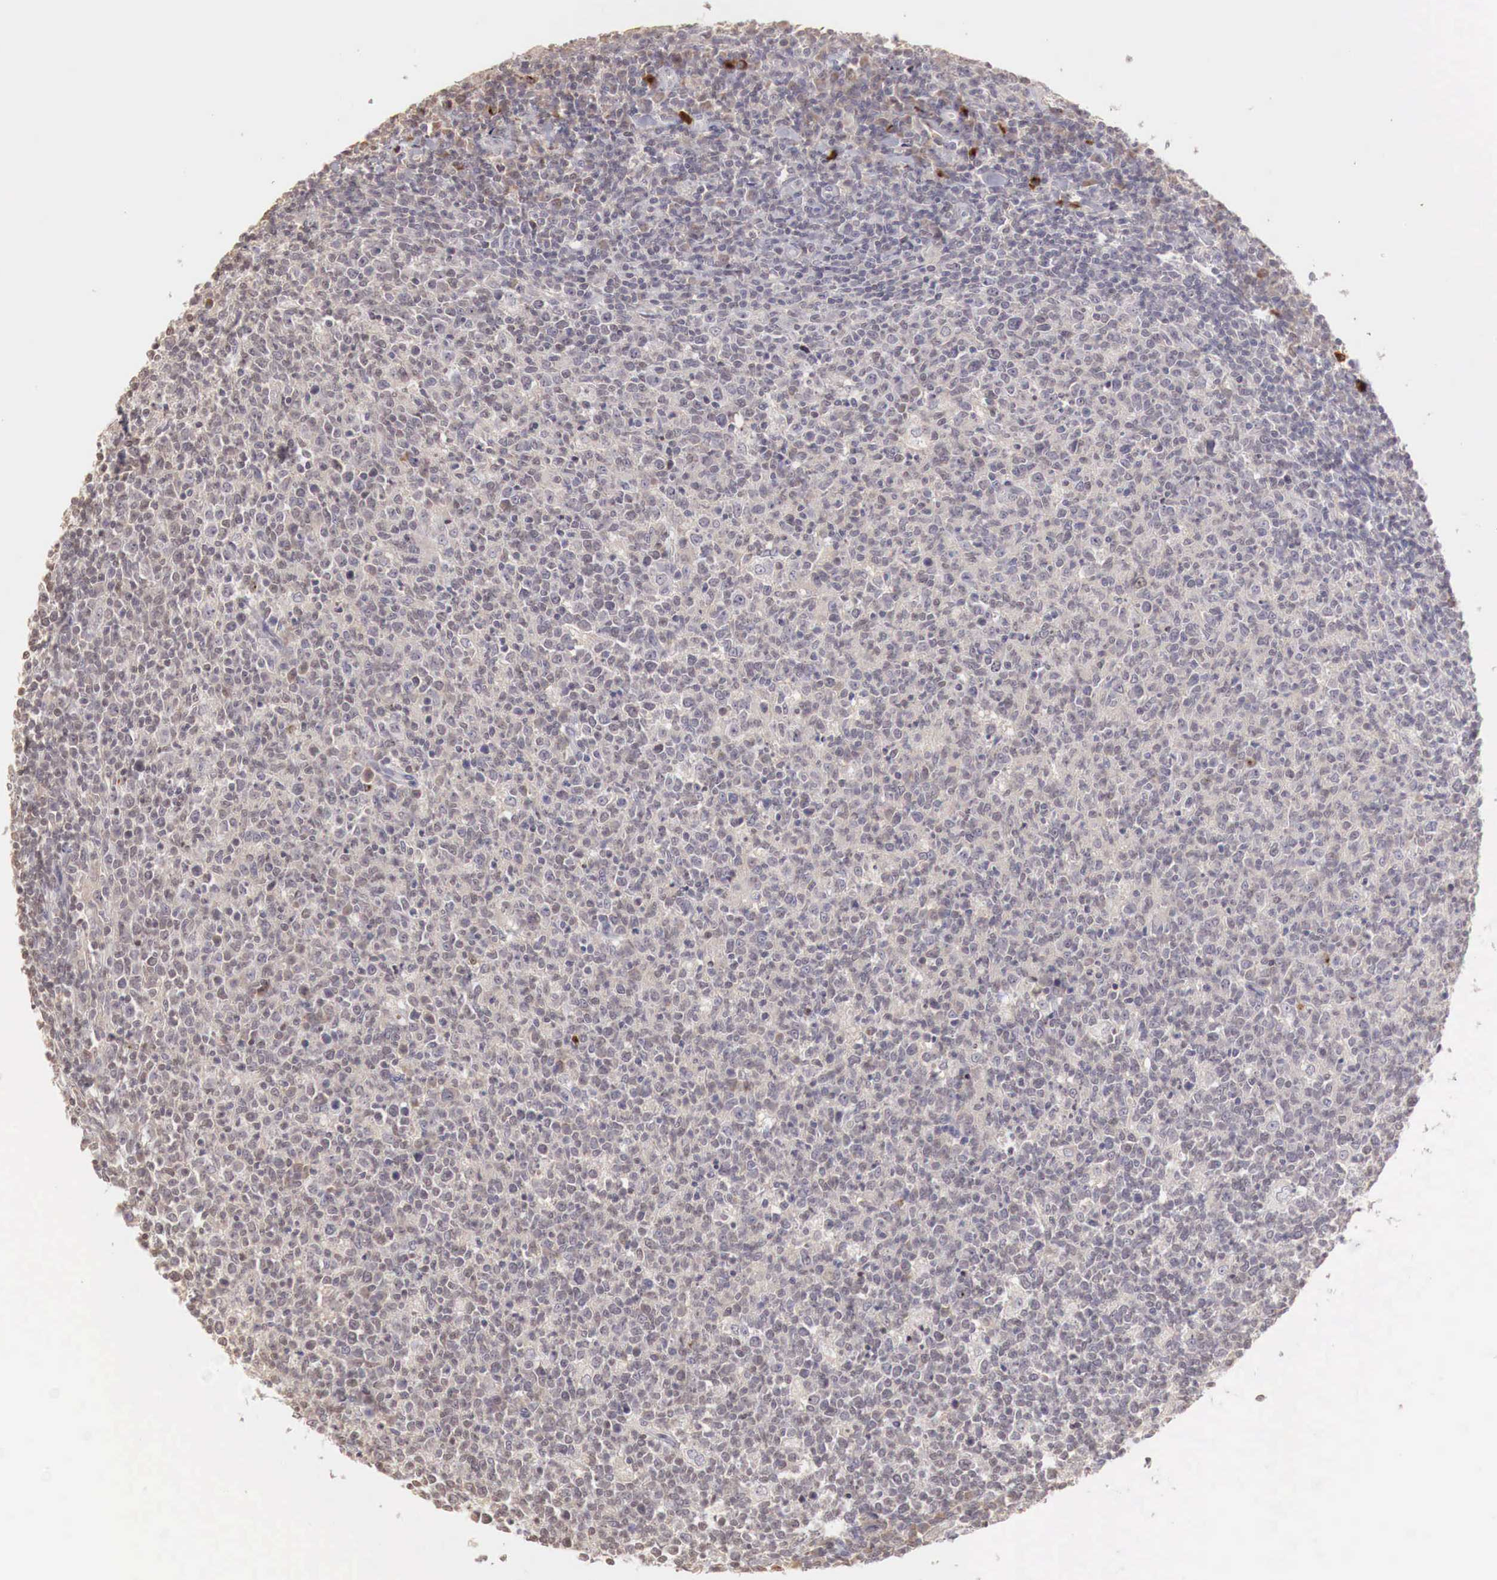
{"staining": {"intensity": "negative", "quantity": "none", "location": "none"}, "tissue": "tonsil", "cell_type": "Germinal center cells", "image_type": "normal", "snomed": [{"axis": "morphology", "description": "Normal tissue, NOS"}, {"axis": "topography", "description": "Tonsil"}], "caption": "The immunohistochemistry histopathology image has no significant staining in germinal center cells of tonsil.", "gene": "TBC1D9", "patient": {"sex": "male", "age": 6}}